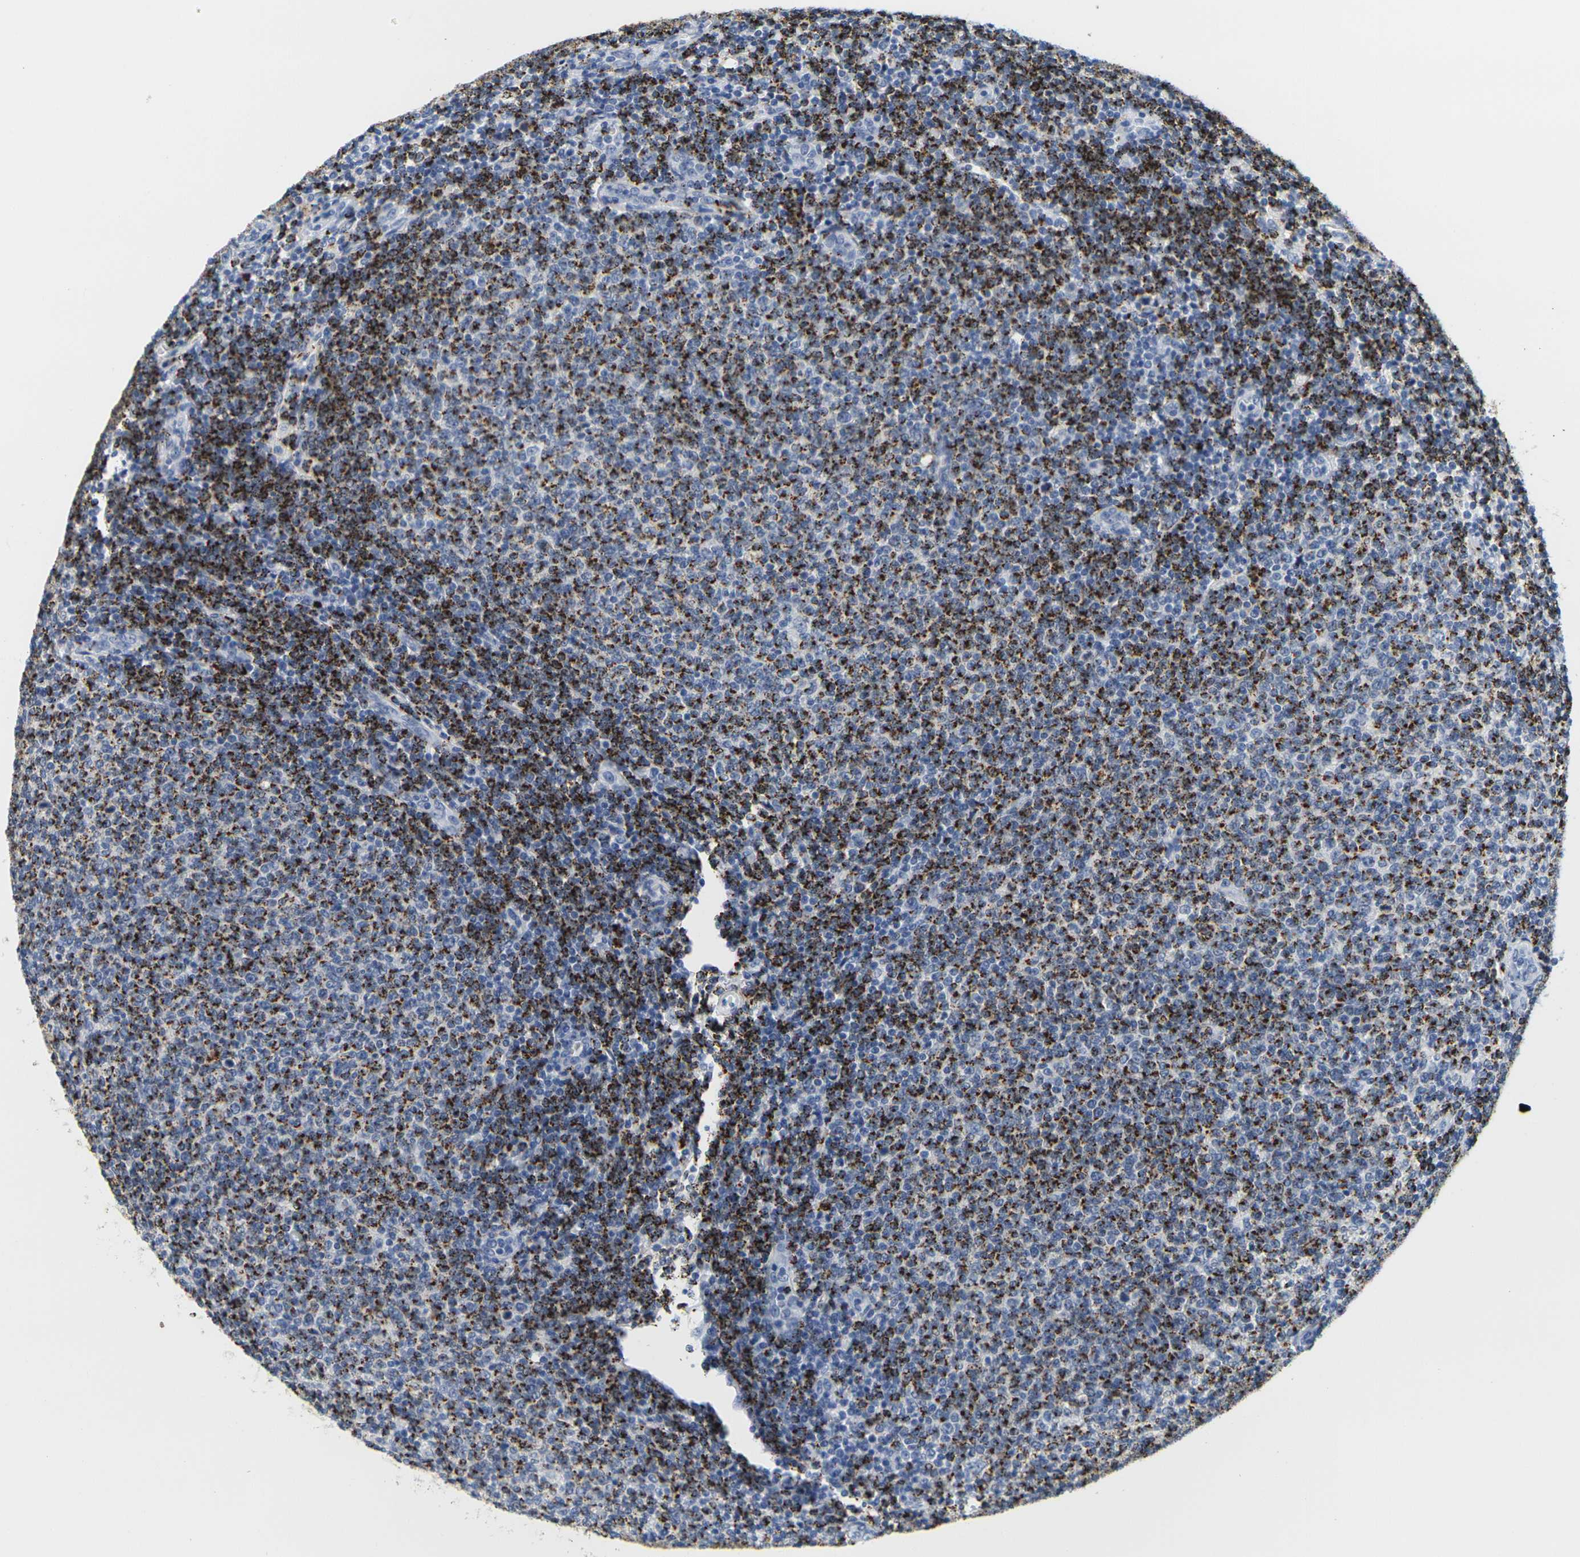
{"staining": {"intensity": "strong", "quantity": ">75%", "location": "cytoplasmic/membranous"}, "tissue": "lymphoma", "cell_type": "Tumor cells", "image_type": "cancer", "snomed": [{"axis": "morphology", "description": "Malignant lymphoma, non-Hodgkin's type, Low grade"}, {"axis": "topography", "description": "Lymph node"}], "caption": "High-magnification brightfield microscopy of lymphoma stained with DAB (3,3'-diaminobenzidine) (brown) and counterstained with hematoxylin (blue). tumor cells exhibit strong cytoplasmic/membranous staining is seen in approximately>75% of cells. The staining was performed using DAB to visualize the protein expression in brown, while the nuclei were stained in blue with hematoxylin (Magnification: 20x).", "gene": "HLA-DOB", "patient": {"sex": "male", "age": 66}}